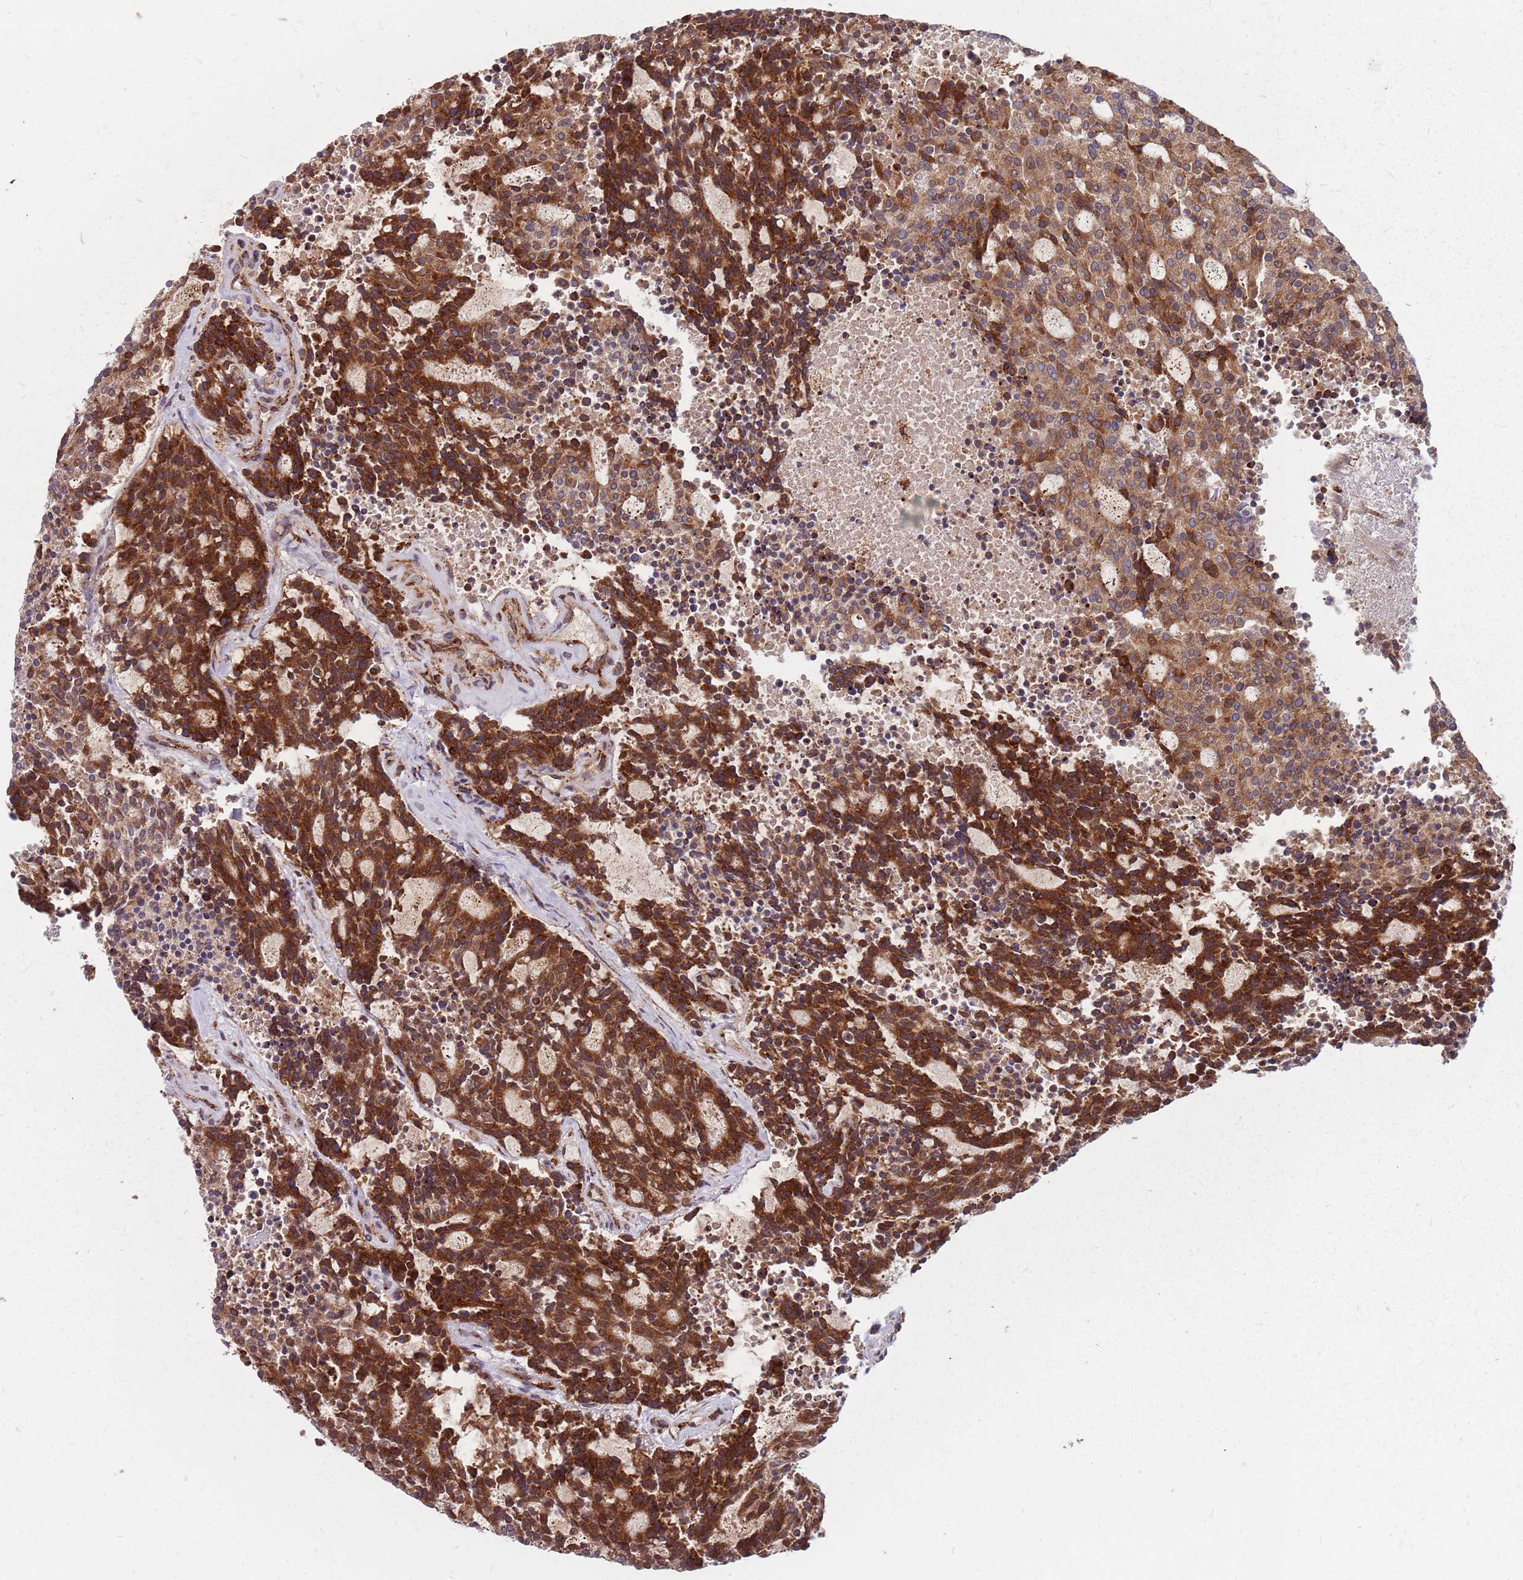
{"staining": {"intensity": "strong", "quantity": ">75%", "location": "cytoplasmic/membranous"}, "tissue": "carcinoid", "cell_type": "Tumor cells", "image_type": "cancer", "snomed": [{"axis": "morphology", "description": "Carcinoid, malignant, NOS"}, {"axis": "topography", "description": "Pancreas"}], "caption": "IHC micrograph of neoplastic tissue: carcinoid (malignant) stained using immunohistochemistry demonstrates high levels of strong protein expression localized specifically in the cytoplasmic/membranous of tumor cells, appearing as a cytoplasmic/membranous brown color.", "gene": "NME4", "patient": {"sex": "female", "age": 54}}